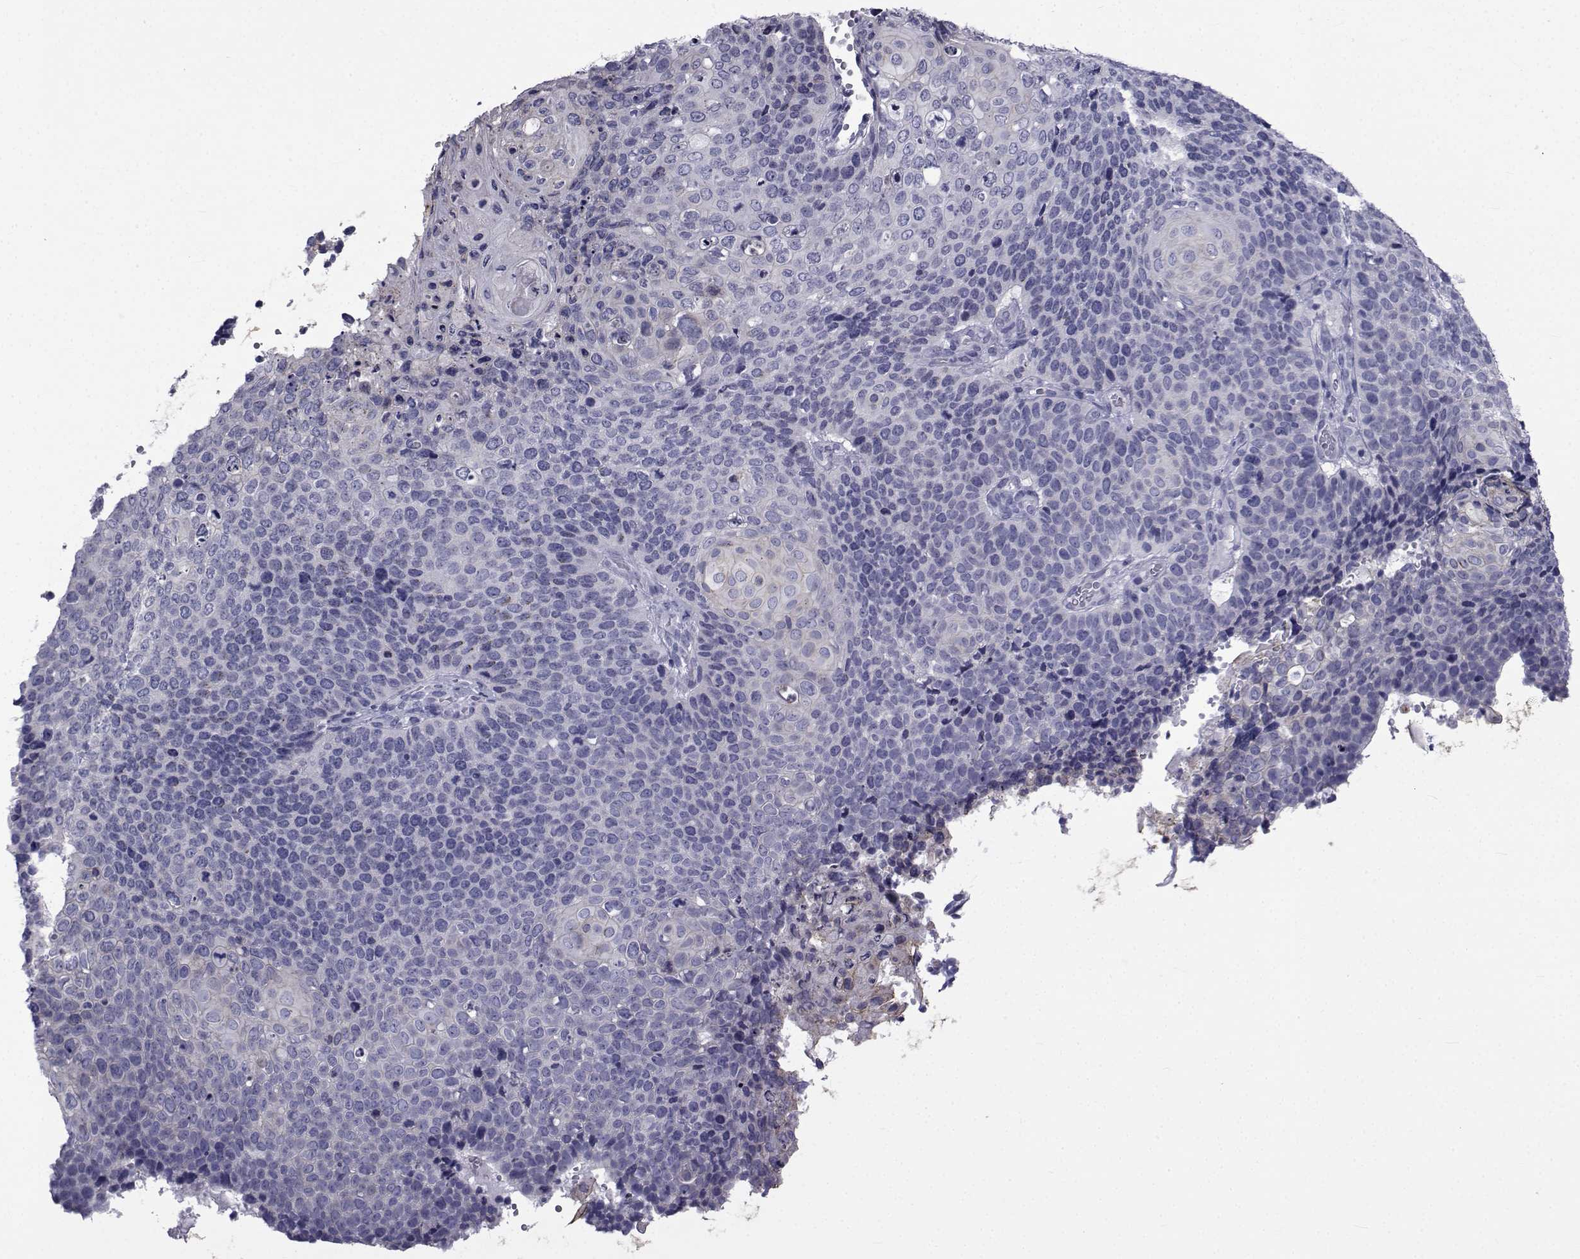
{"staining": {"intensity": "weak", "quantity": "<25%", "location": "cytoplasmic/membranous"}, "tissue": "cervical cancer", "cell_type": "Tumor cells", "image_type": "cancer", "snomed": [{"axis": "morphology", "description": "Squamous cell carcinoma, NOS"}, {"axis": "topography", "description": "Cervix"}], "caption": "Squamous cell carcinoma (cervical) was stained to show a protein in brown. There is no significant positivity in tumor cells.", "gene": "PDE6H", "patient": {"sex": "female", "age": 39}}